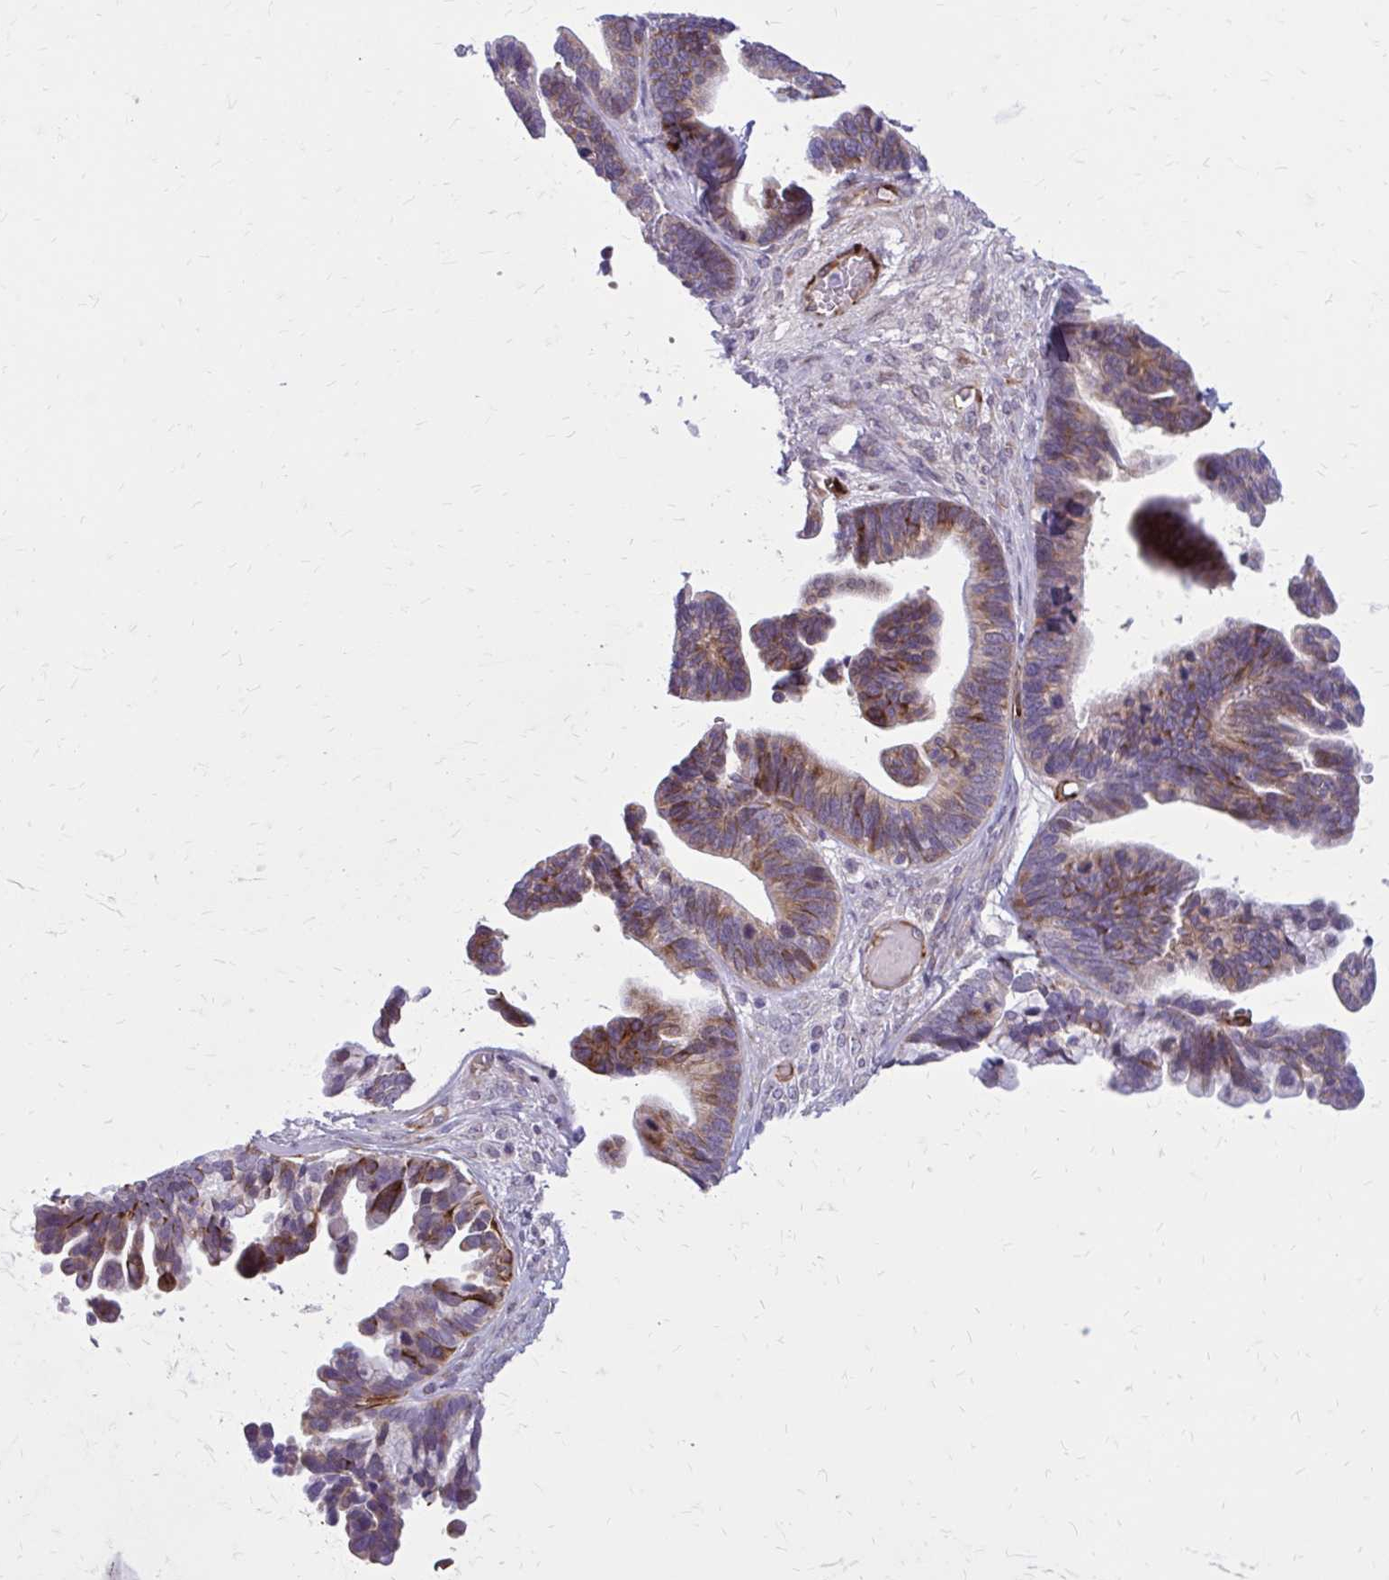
{"staining": {"intensity": "moderate", "quantity": "25%-75%", "location": "cytoplasmic/membranous"}, "tissue": "ovarian cancer", "cell_type": "Tumor cells", "image_type": "cancer", "snomed": [{"axis": "morphology", "description": "Cystadenocarcinoma, serous, NOS"}, {"axis": "topography", "description": "Ovary"}], "caption": "Human ovarian serous cystadenocarcinoma stained for a protein (brown) shows moderate cytoplasmic/membranous positive expression in approximately 25%-75% of tumor cells.", "gene": "BEND5", "patient": {"sex": "female", "age": 56}}